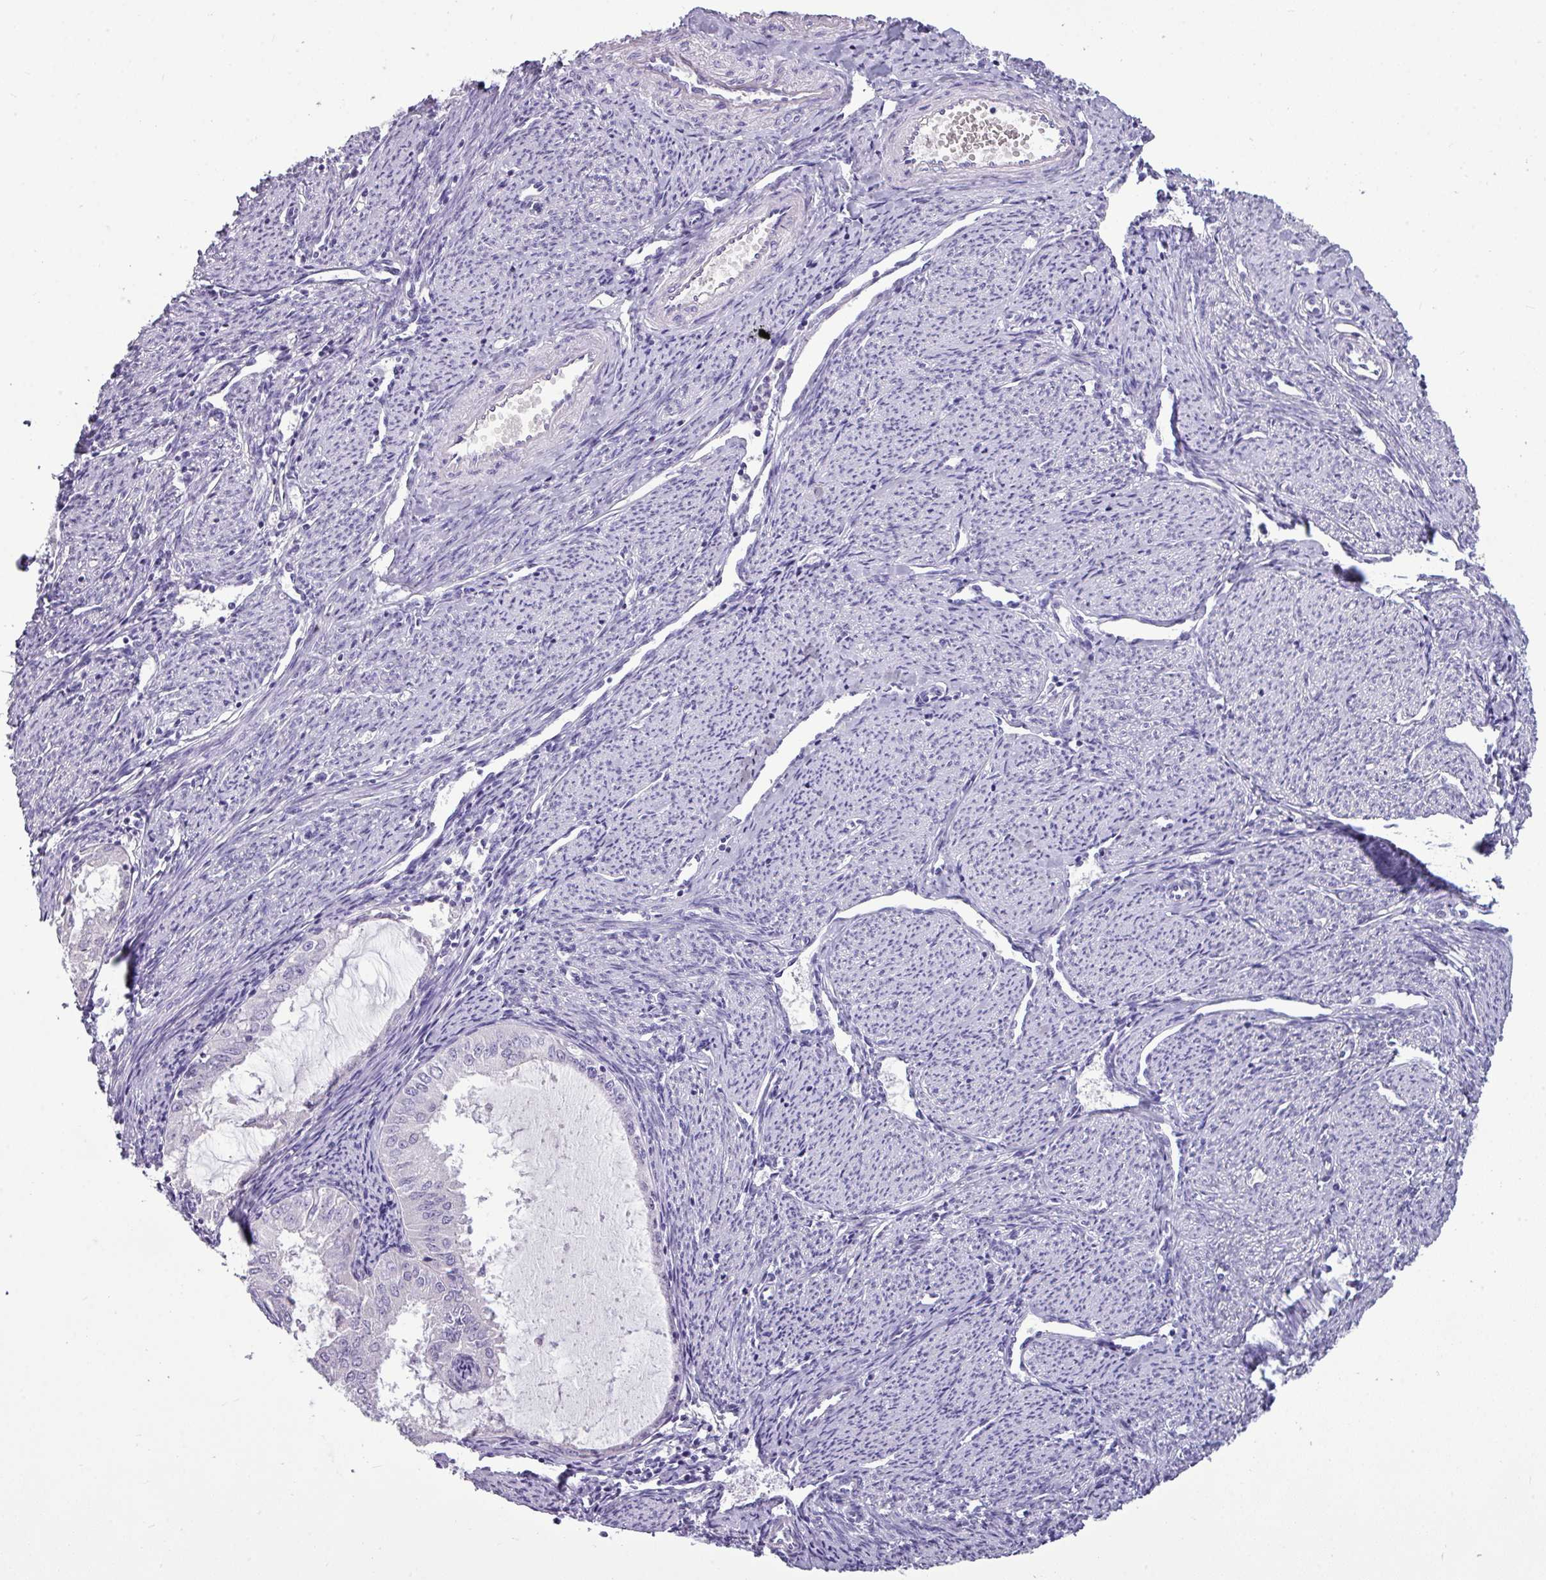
{"staining": {"intensity": "negative", "quantity": "none", "location": "none"}, "tissue": "endometrial cancer", "cell_type": "Tumor cells", "image_type": "cancer", "snomed": [{"axis": "morphology", "description": "Adenocarcinoma, NOS"}, {"axis": "topography", "description": "Endometrium"}], "caption": "A high-resolution histopathology image shows immunohistochemistry (IHC) staining of endometrial adenocarcinoma, which demonstrates no significant staining in tumor cells.", "gene": "TMEM91", "patient": {"sex": "female", "age": 70}}